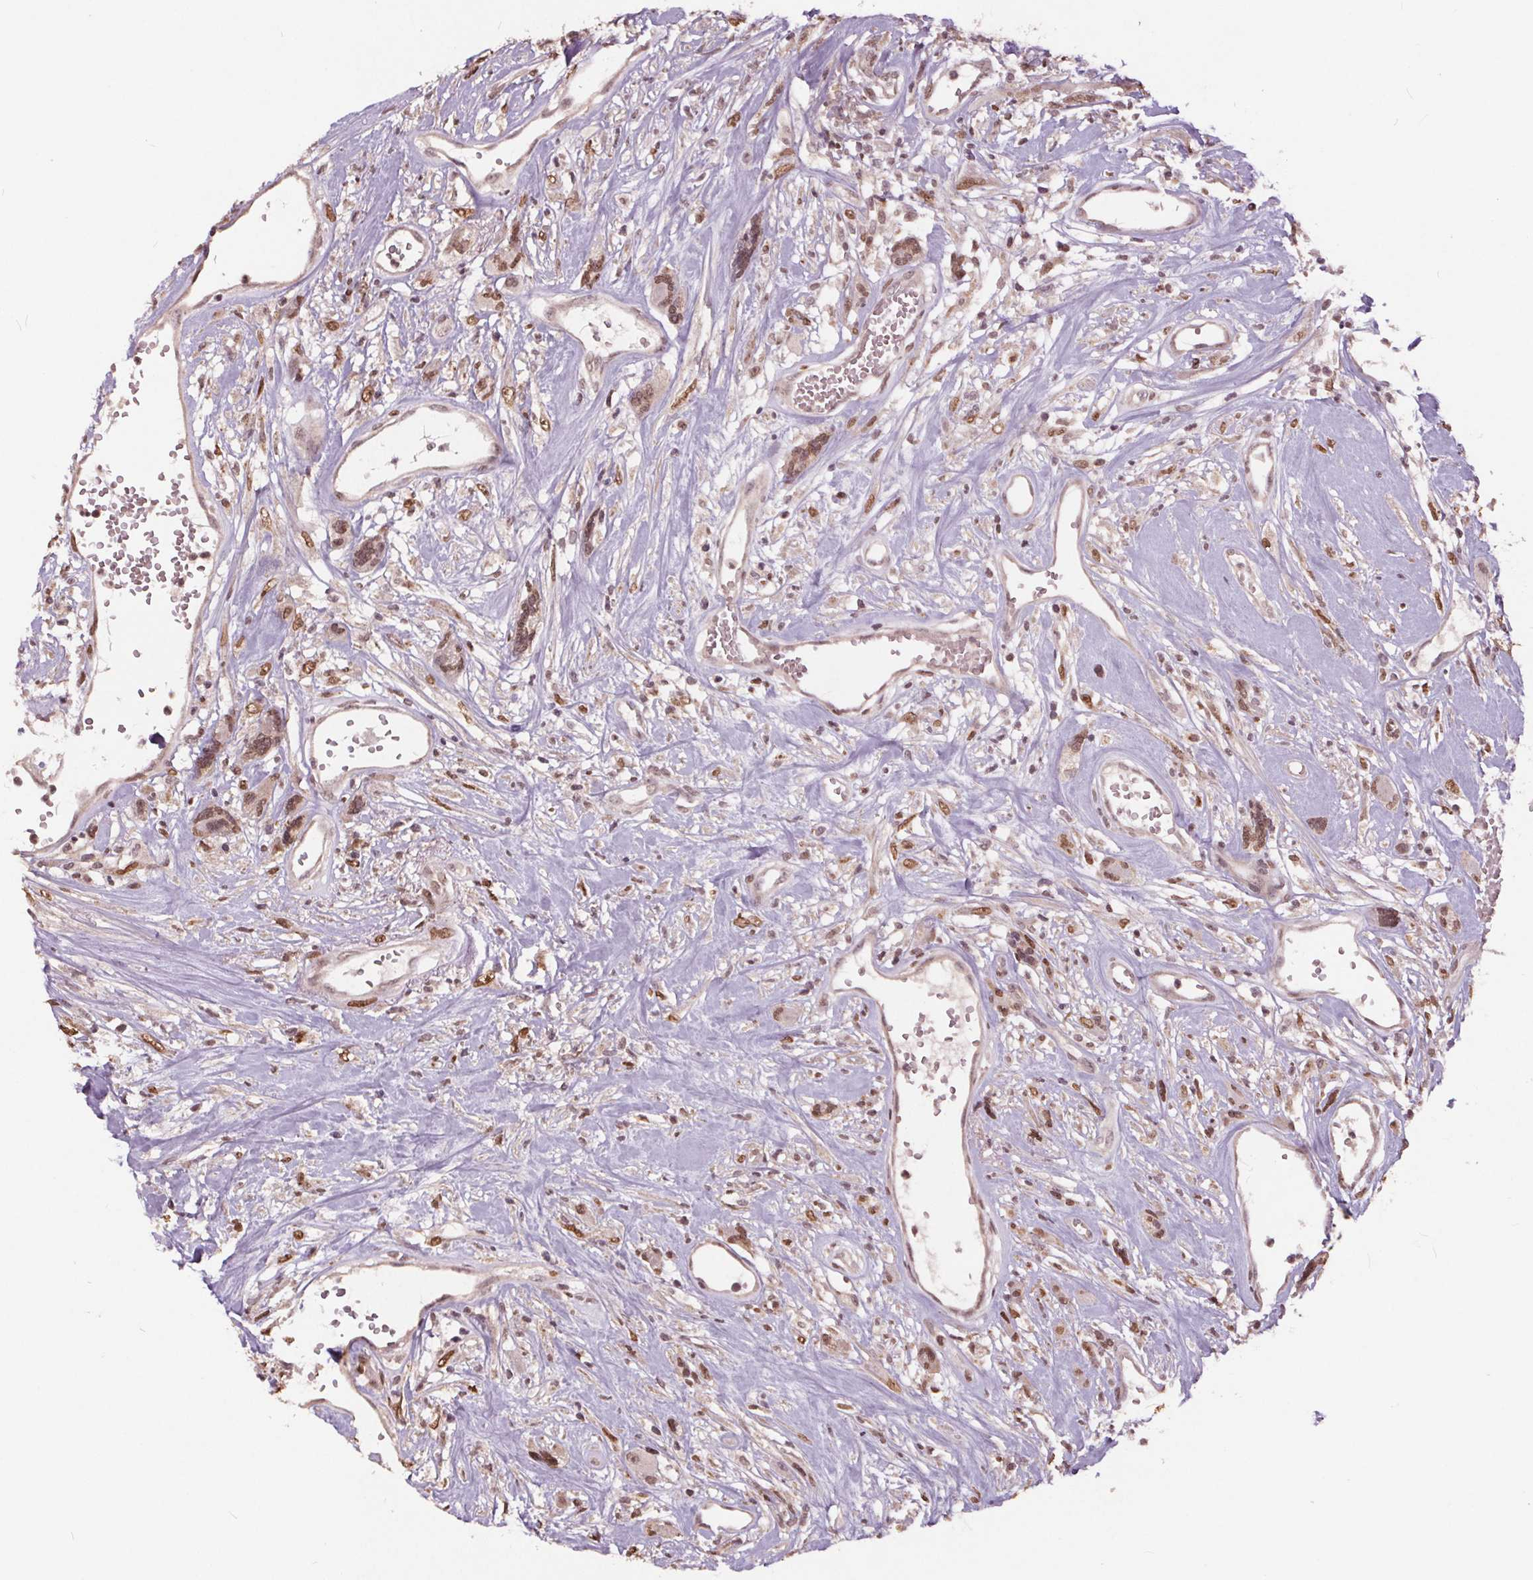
{"staining": {"intensity": "moderate", "quantity": "<25%", "location": "nuclear"}, "tissue": "head and neck cancer", "cell_type": "Tumor cells", "image_type": "cancer", "snomed": [{"axis": "morphology", "description": "Squamous cell carcinoma, NOS"}, {"axis": "topography", "description": "Head-Neck"}], "caption": "Tumor cells display low levels of moderate nuclear positivity in approximately <25% of cells in human squamous cell carcinoma (head and neck).", "gene": "HIF1AN", "patient": {"sex": "male", "age": 57}}